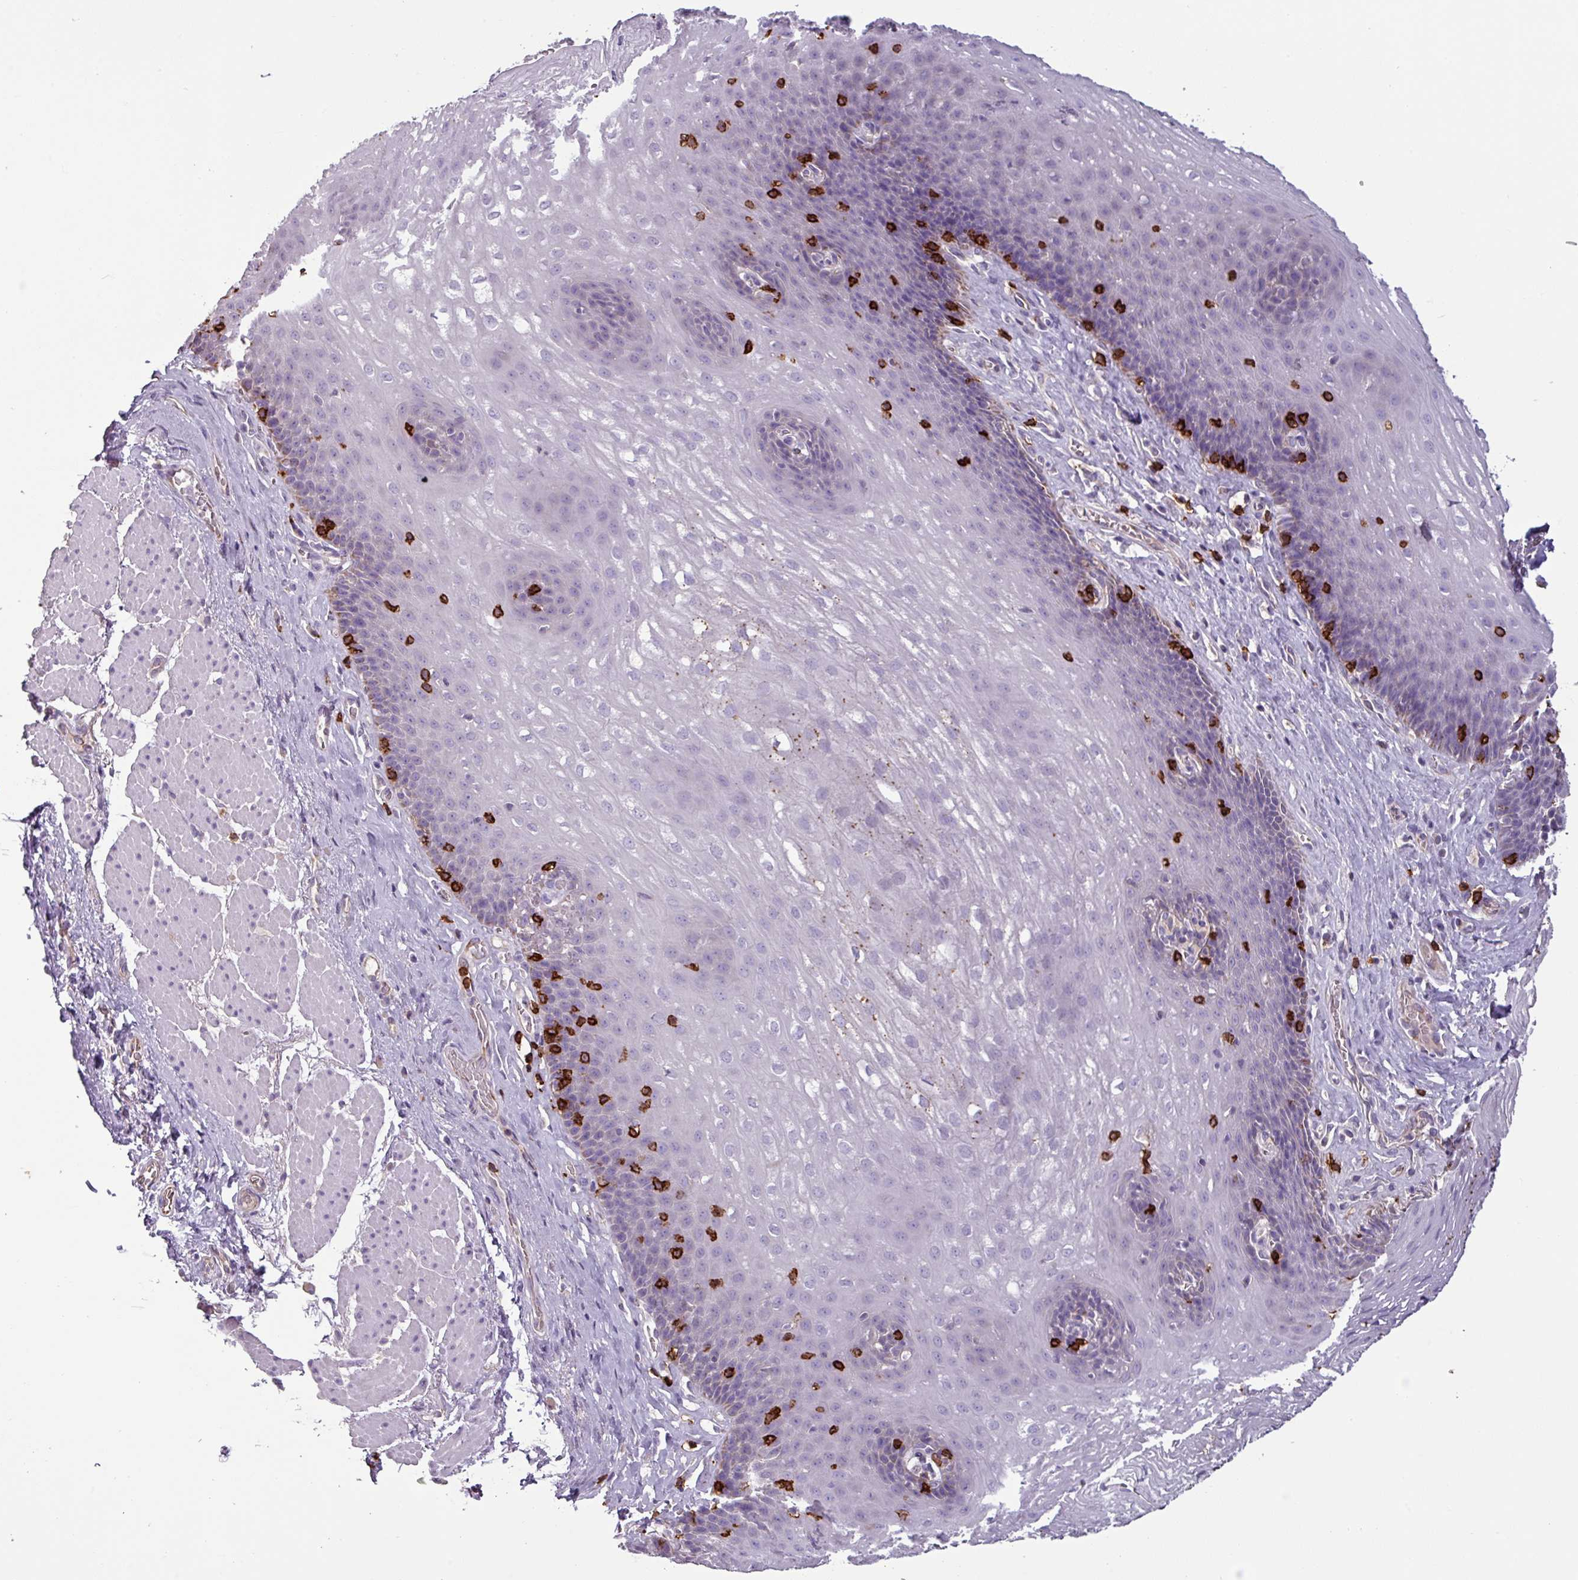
{"staining": {"intensity": "negative", "quantity": "none", "location": "none"}, "tissue": "esophagus", "cell_type": "Squamous epithelial cells", "image_type": "normal", "snomed": [{"axis": "morphology", "description": "Normal tissue, NOS"}, {"axis": "topography", "description": "Esophagus"}], "caption": "This is an immunohistochemistry (IHC) photomicrograph of benign human esophagus. There is no positivity in squamous epithelial cells.", "gene": "CD8A", "patient": {"sex": "female", "age": 66}}